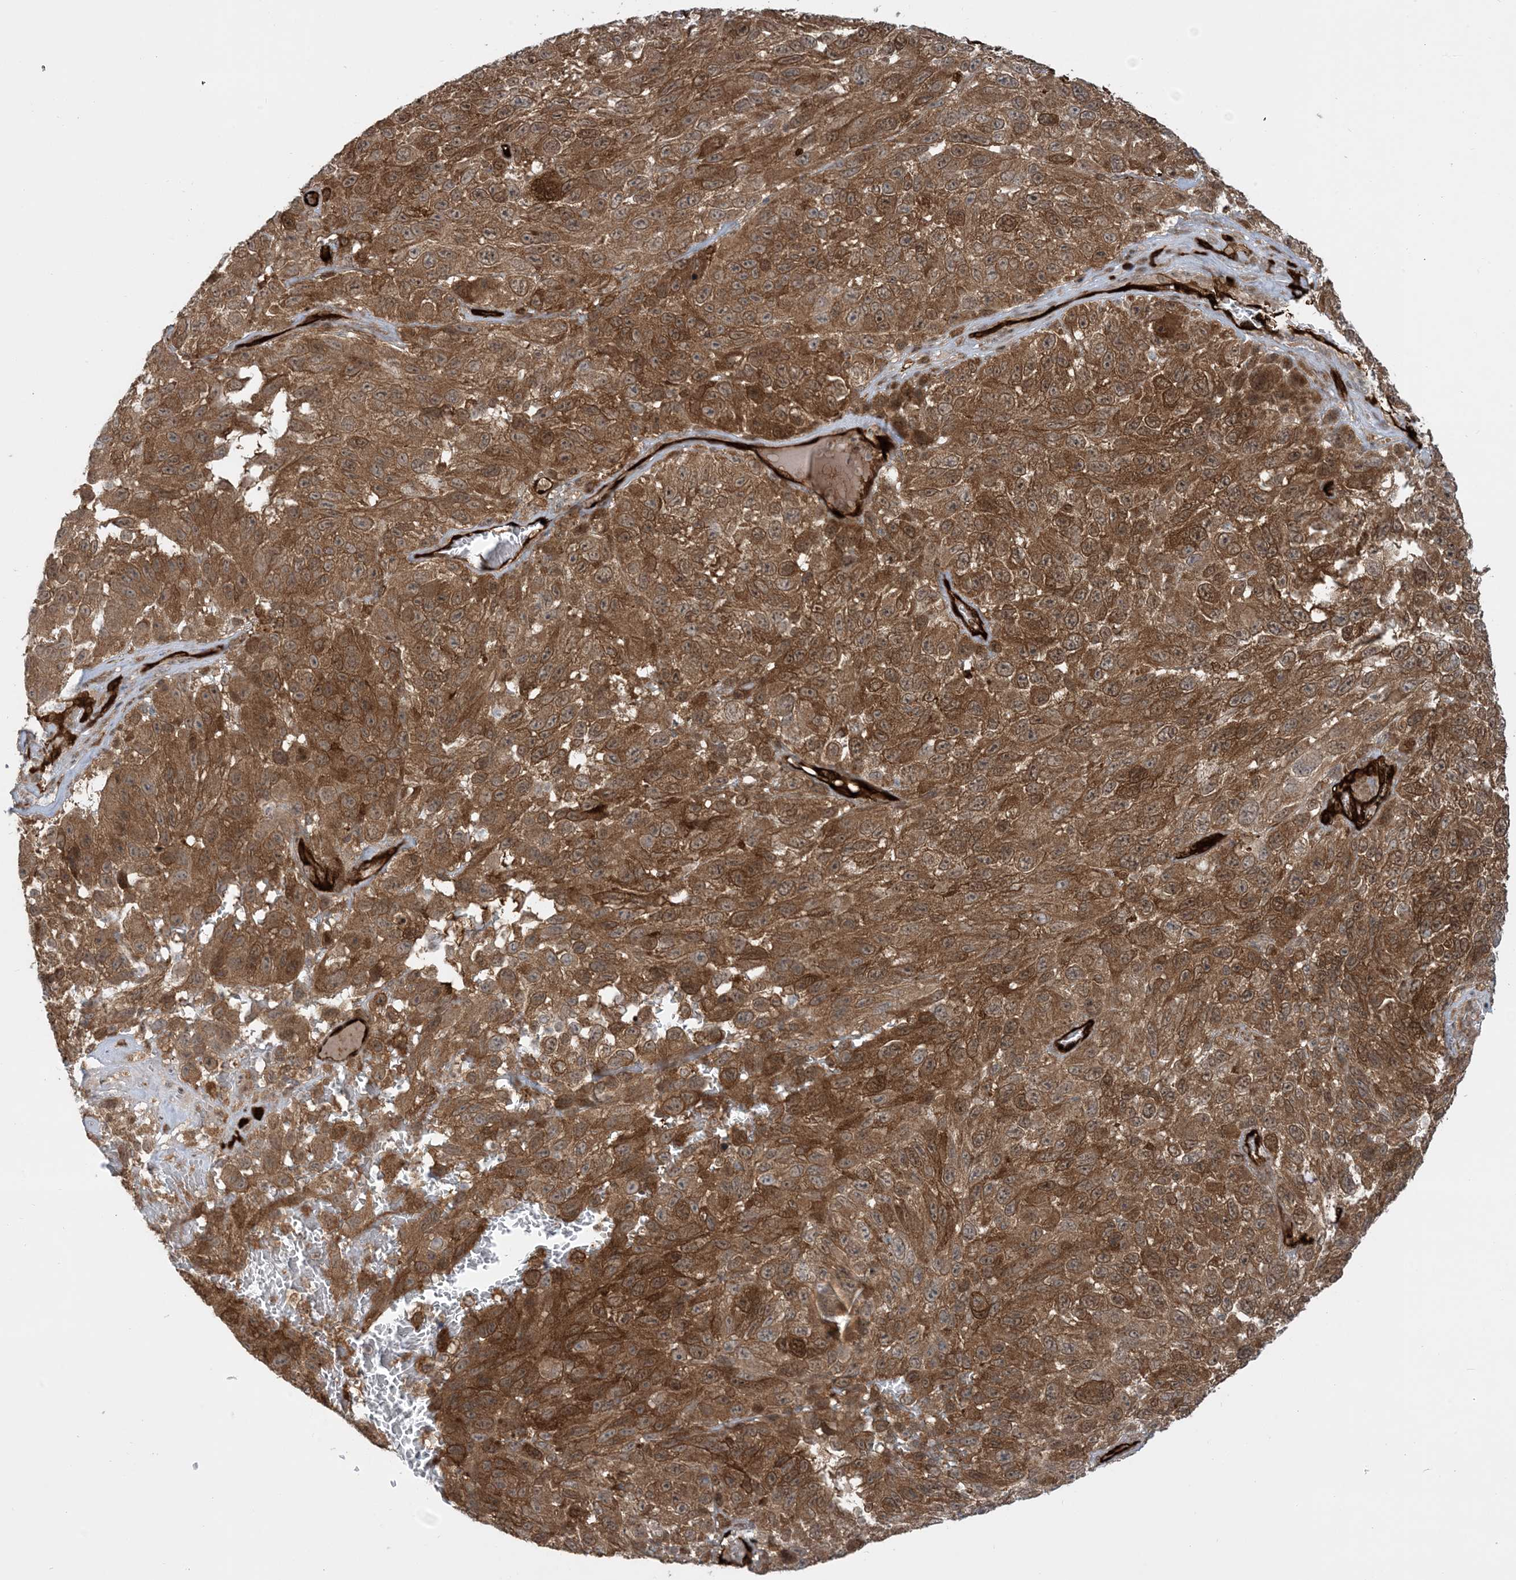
{"staining": {"intensity": "moderate", "quantity": ">75%", "location": "cytoplasmic/membranous"}, "tissue": "melanoma", "cell_type": "Tumor cells", "image_type": "cancer", "snomed": [{"axis": "morphology", "description": "Malignant melanoma, NOS"}, {"axis": "topography", "description": "Skin"}], "caption": "This is an image of immunohistochemistry (IHC) staining of malignant melanoma, which shows moderate expression in the cytoplasmic/membranous of tumor cells.", "gene": "PPM1F", "patient": {"sex": "female", "age": 96}}